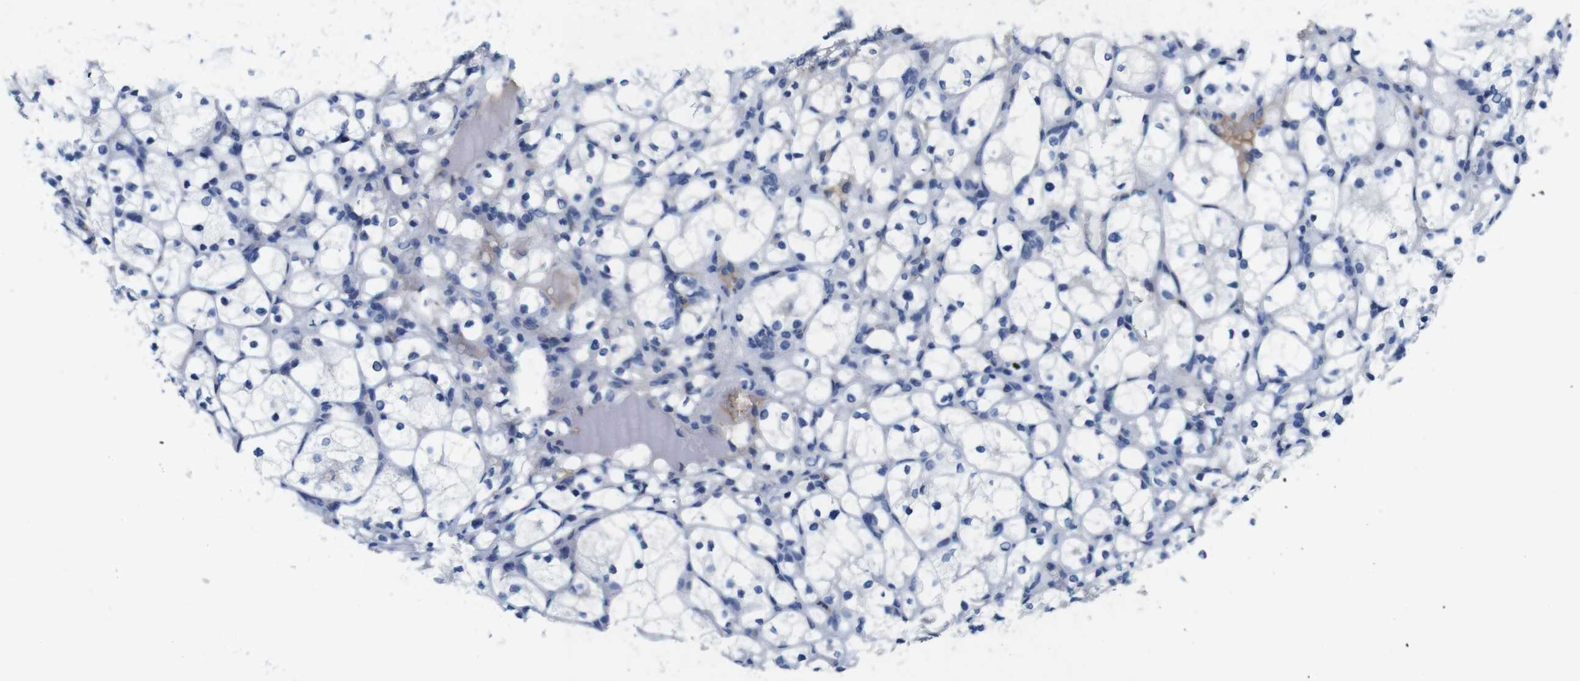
{"staining": {"intensity": "negative", "quantity": "none", "location": "none"}, "tissue": "renal cancer", "cell_type": "Tumor cells", "image_type": "cancer", "snomed": [{"axis": "morphology", "description": "Adenocarcinoma, NOS"}, {"axis": "topography", "description": "Kidney"}], "caption": "Renal cancer stained for a protein using IHC demonstrates no positivity tumor cells.", "gene": "C1RL", "patient": {"sex": "female", "age": 69}}